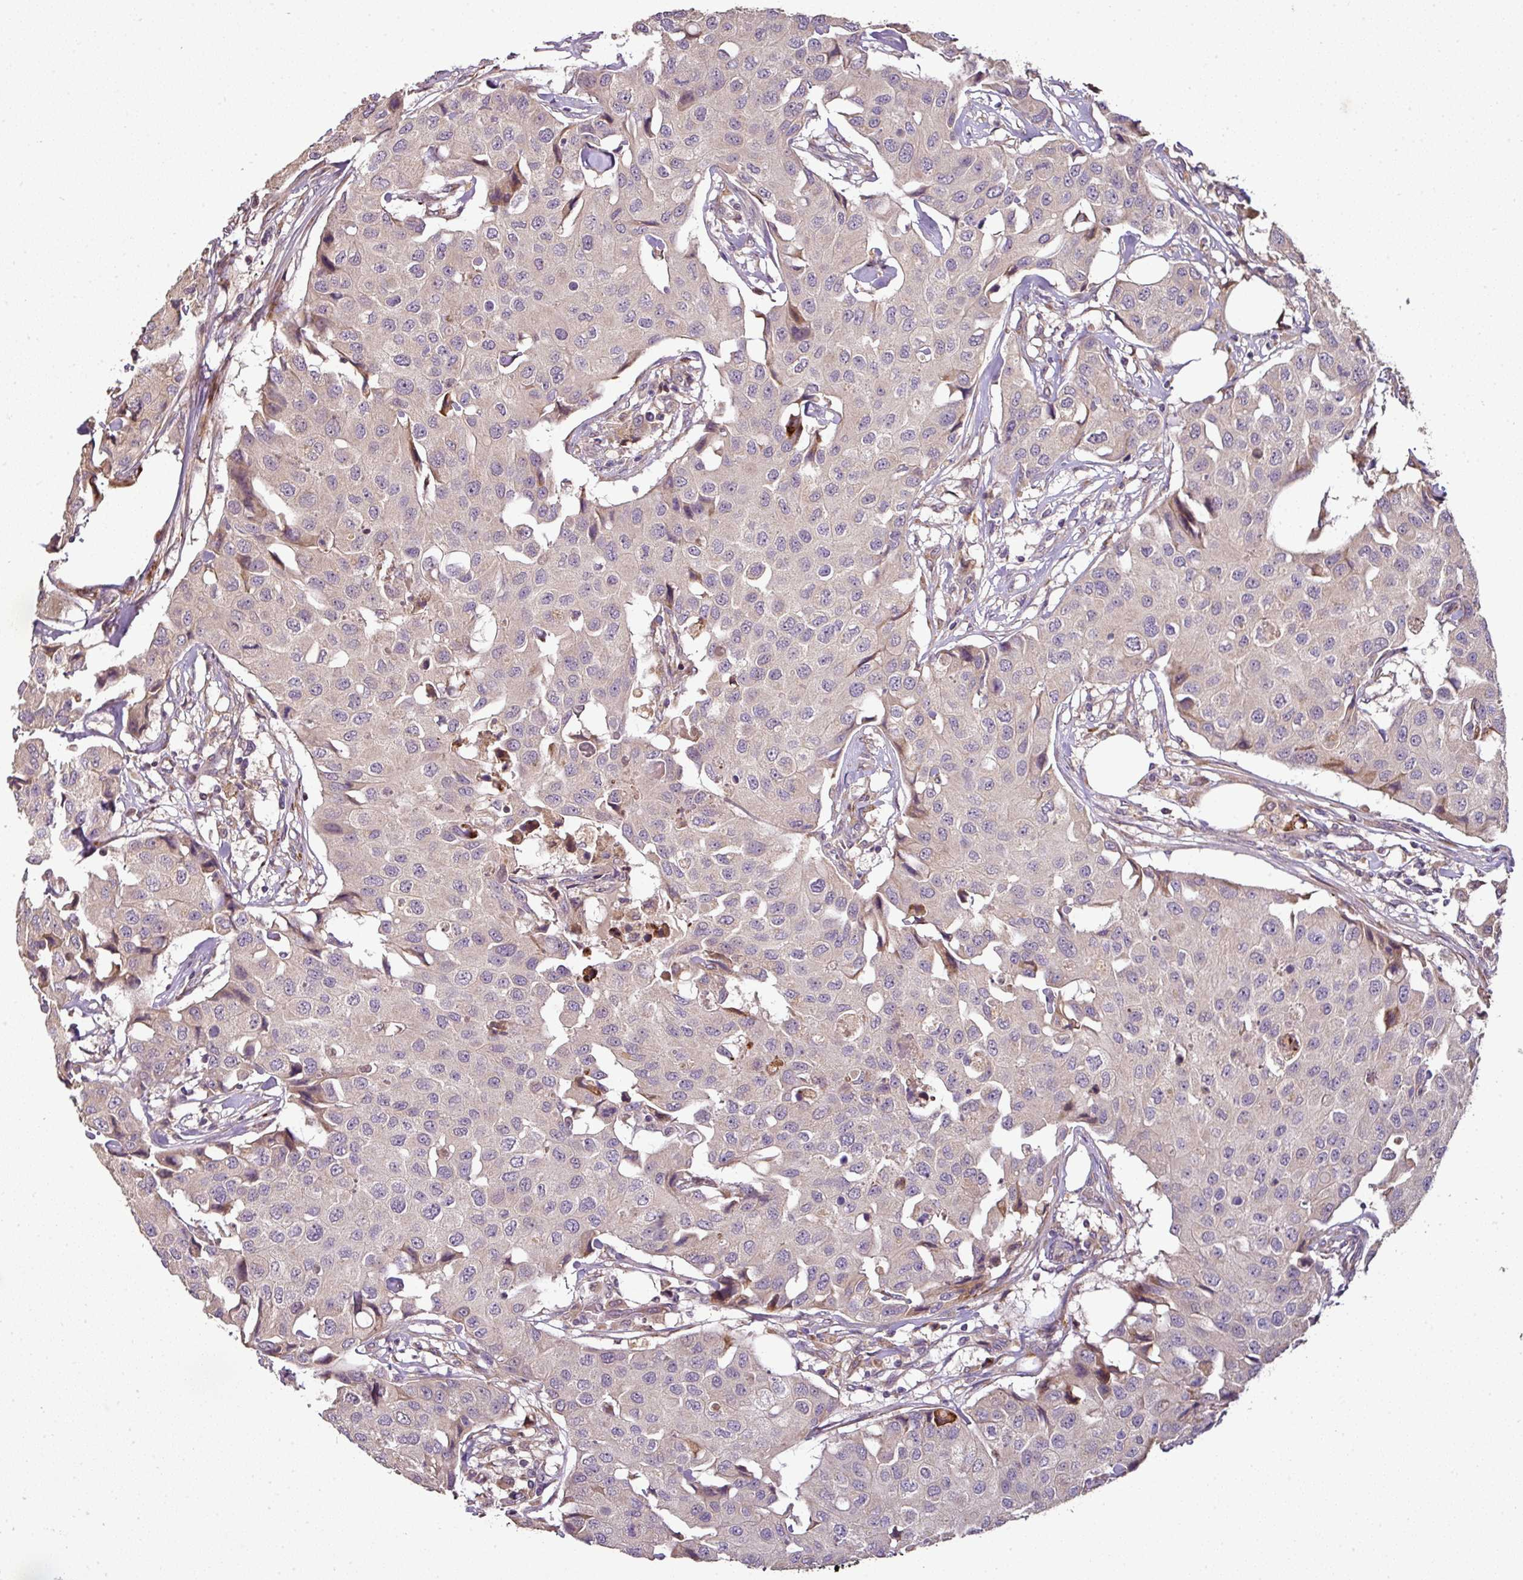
{"staining": {"intensity": "negative", "quantity": "none", "location": "none"}, "tissue": "breast cancer", "cell_type": "Tumor cells", "image_type": "cancer", "snomed": [{"axis": "morphology", "description": "Duct carcinoma"}, {"axis": "topography", "description": "Breast"}], "caption": "High magnification brightfield microscopy of breast cancer stained with DAB (3,3'-diaminobenzidine) (brown) and counterstained with hematoxylin (blue): tumor cells show no significant expression.", "gene": "SPCS3", "patient": {"sex": "female", "age": 80}}